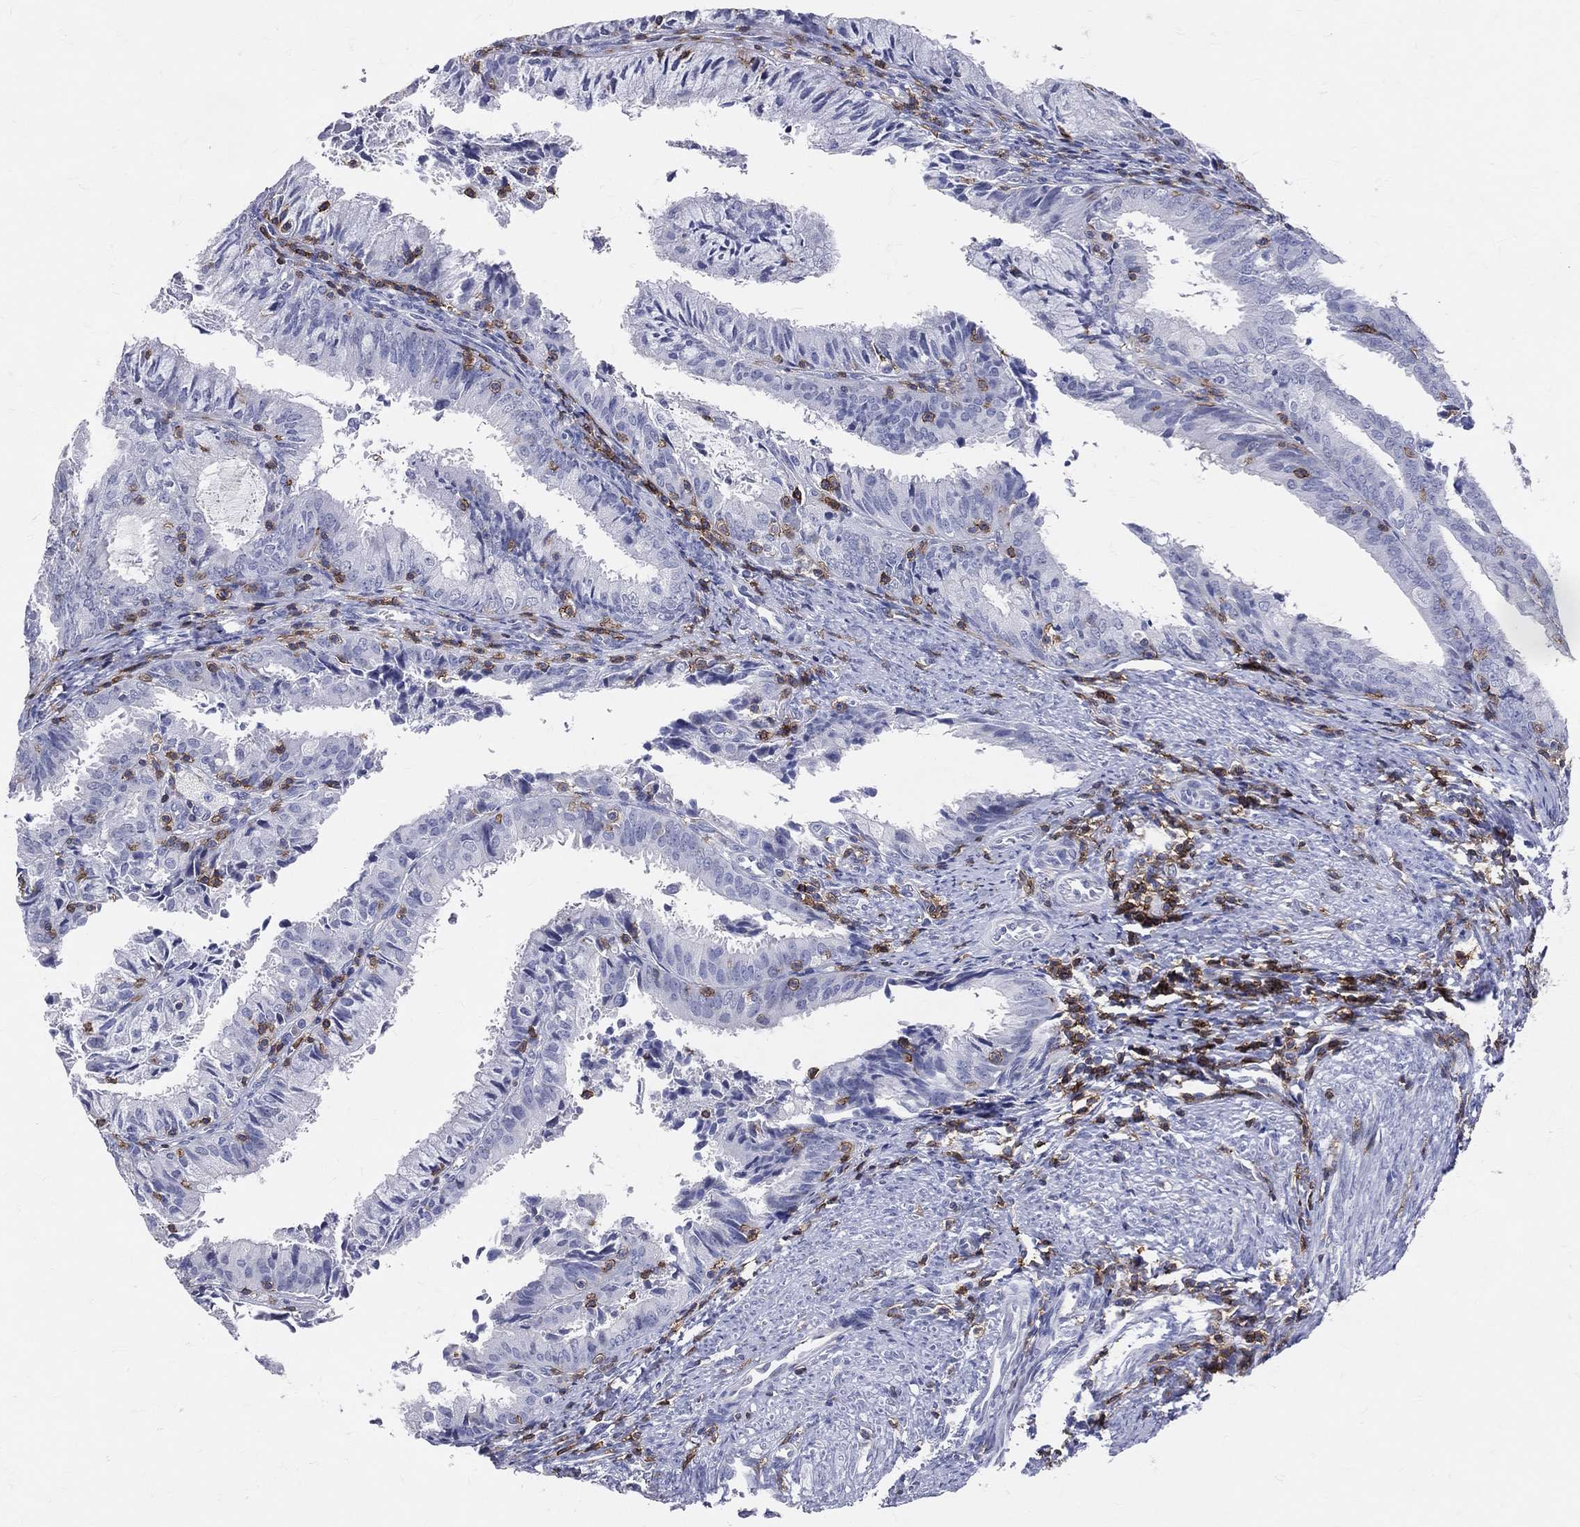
{"staining": {"intensity": "negative", "quantity": "none", "location": "none"}, "tissue": "endometrial cancer", "cell_type": "Tumor cells", "image_type": "cancer", "snomed": [{"axis": "morphology", "description": "Adenocarcinoma, NOS"}, {"axis": "topography", "description": "Endometrium"}], "caption": "Tumor cells are negative for brown protein staining in endometrial cancer (adenocarcinoma). Nuclei are stained in blue.", "gene": "LAT", "patient": {"sex": "female", "age": 57}}